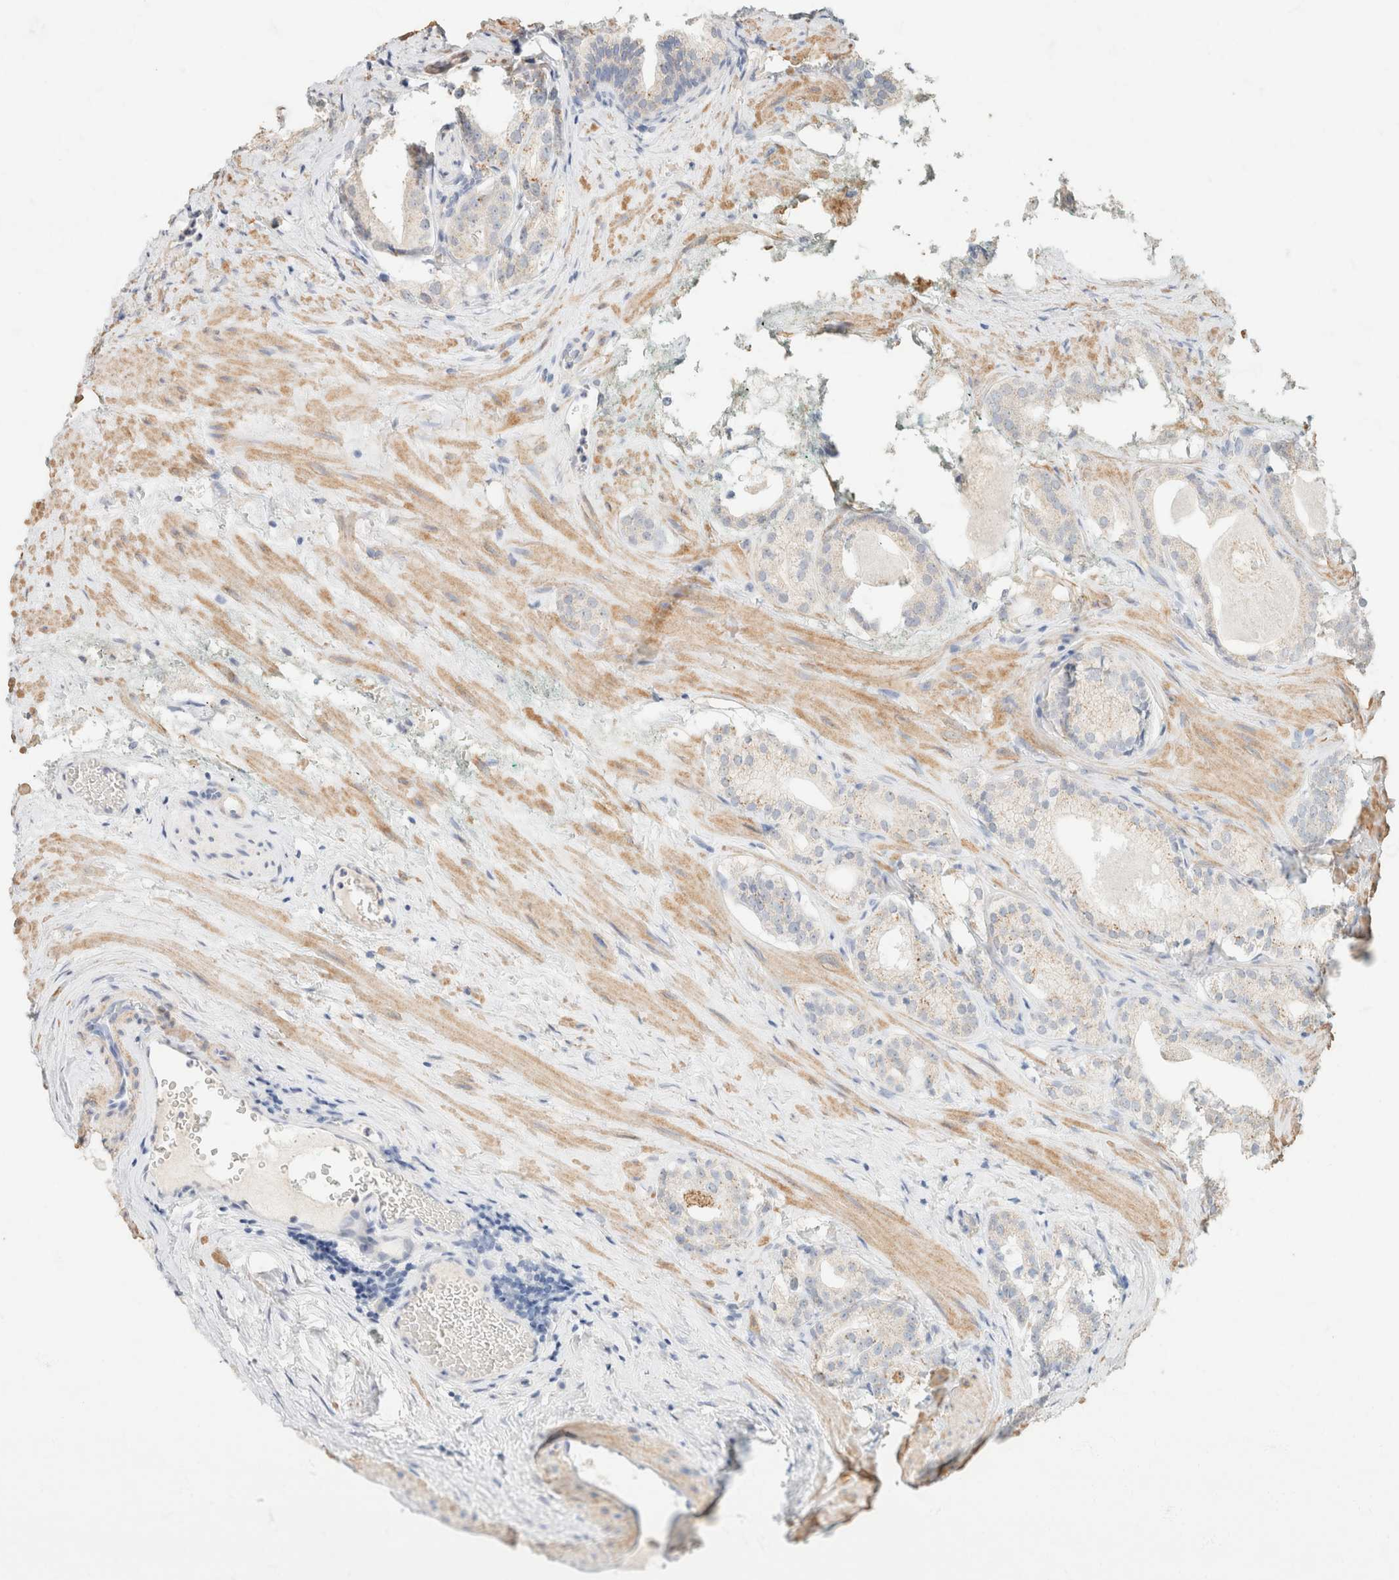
{"staining": {"intensity": "weak", "quantity": "<25%", "location": "cytoplasmic/membranous"}, "tissue": "prostate cancer", "cell_type": "Tumor cells", "image_type": "cancer", "snomed": [{"axis": "morphology", "description": "Adenocarcinoma, Low grade"}, {"axis": "topography", "description": "Prostate"}], "caption": "Immunohistochemistry (IHC) micrograph of neoplastic tissue: human low-grade adenocarcinoma (prostate) stained with DAB exhibits no significant protein expression in tumor cells.", "gene": "CA12", "patient": {"sex": "male", "age": 59}}